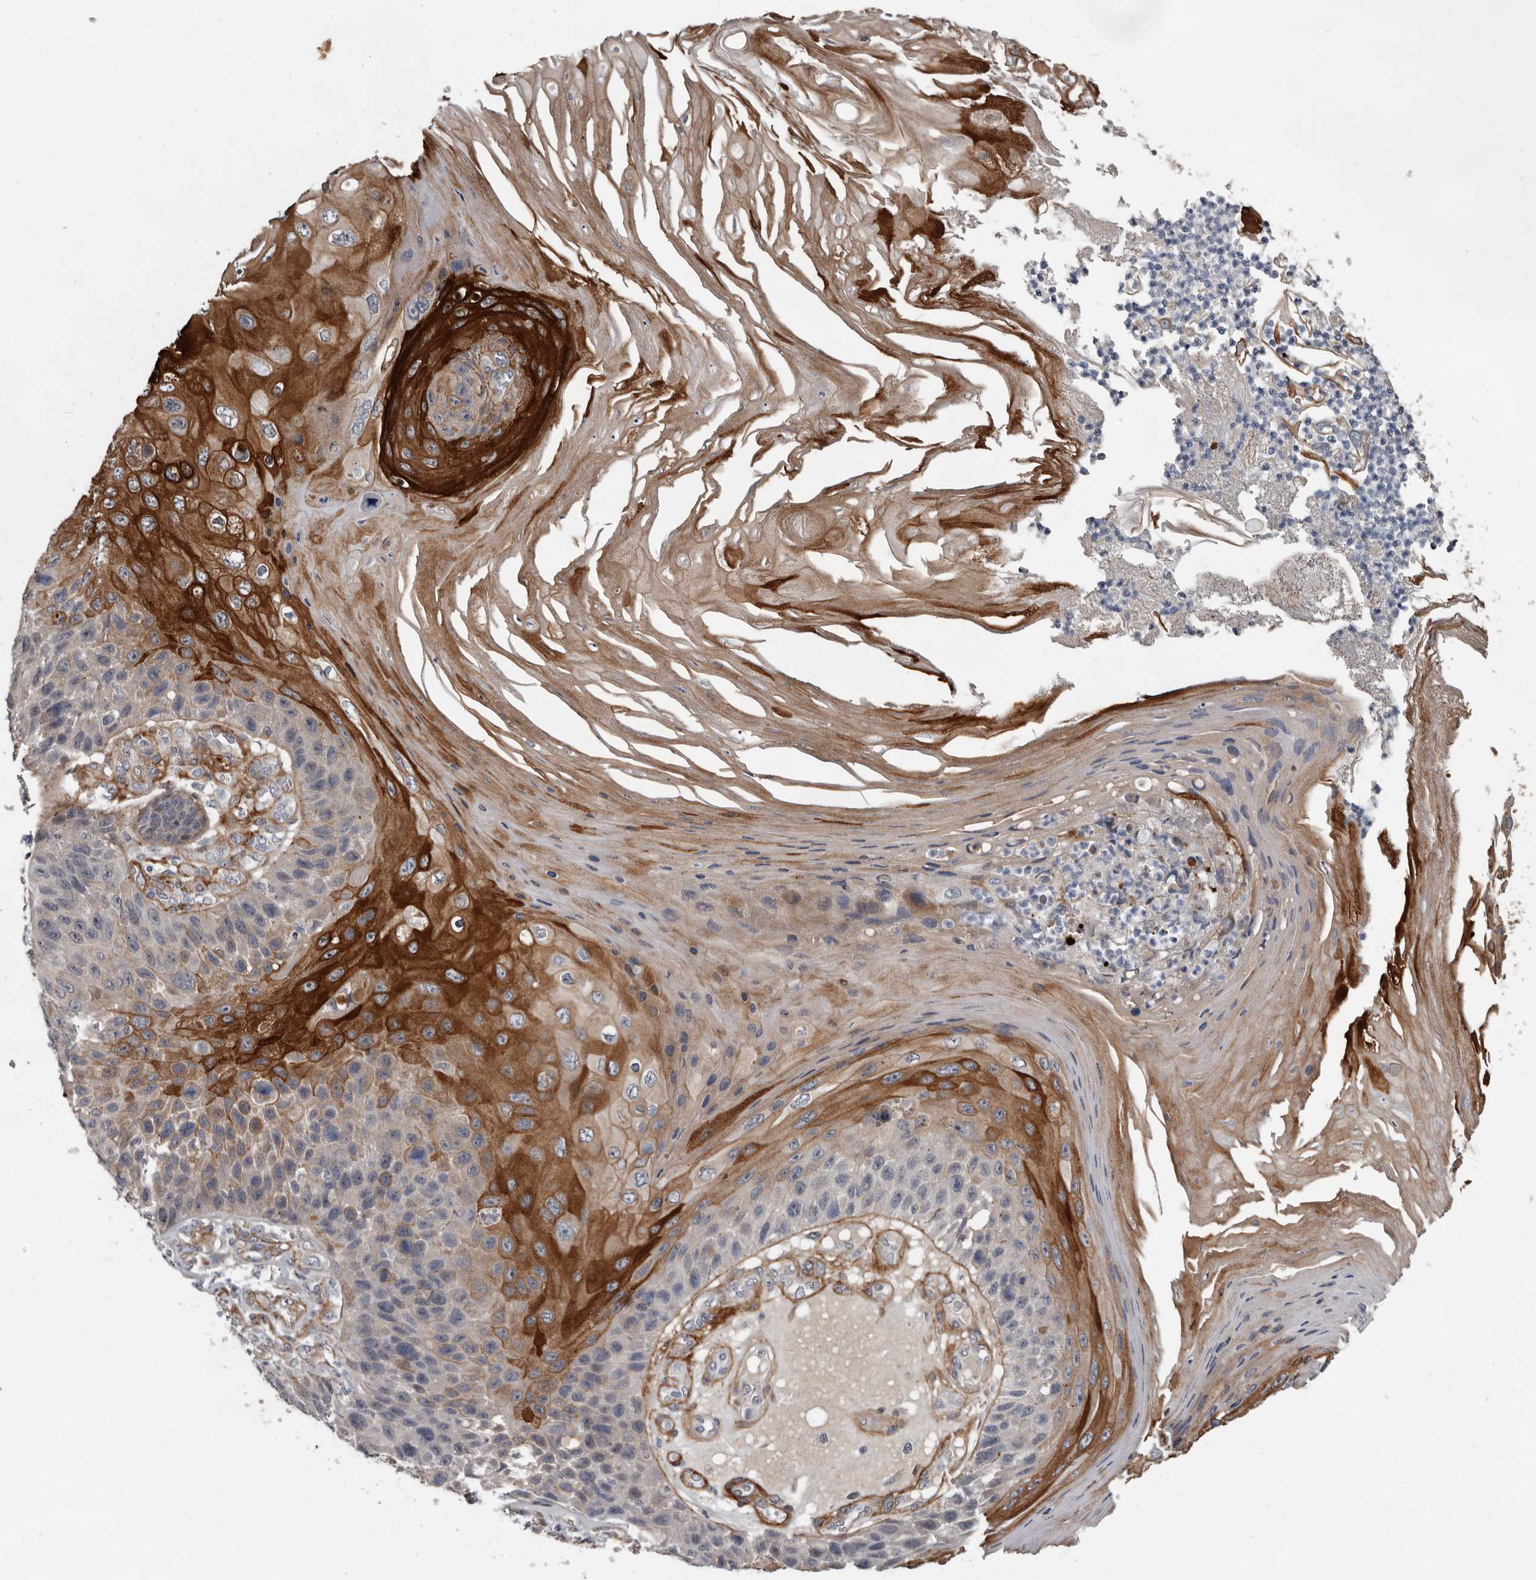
{"staining": {"intensity": "strong", "quantity": "<25%", "location": "cytoplasmic/membranous"}, "tissue": "skin cancer", "cell_type": "Tumor cells", "image_type": "cancer", "snomed": [{"axis": "morphology", "description": "Squamous cell carcinoma, NOS"}, {"axis": "topography", "description": "Skin"}], "caption": "This photomicrograph shows immunohistochemistry (IHC) staining of human skin cancer, with medium strong cytoplasmic/membranous positivity in approximately <25% of tumor cells.", "gene": "C1orf216", "patient": {"sex": "female", "age": 88}}